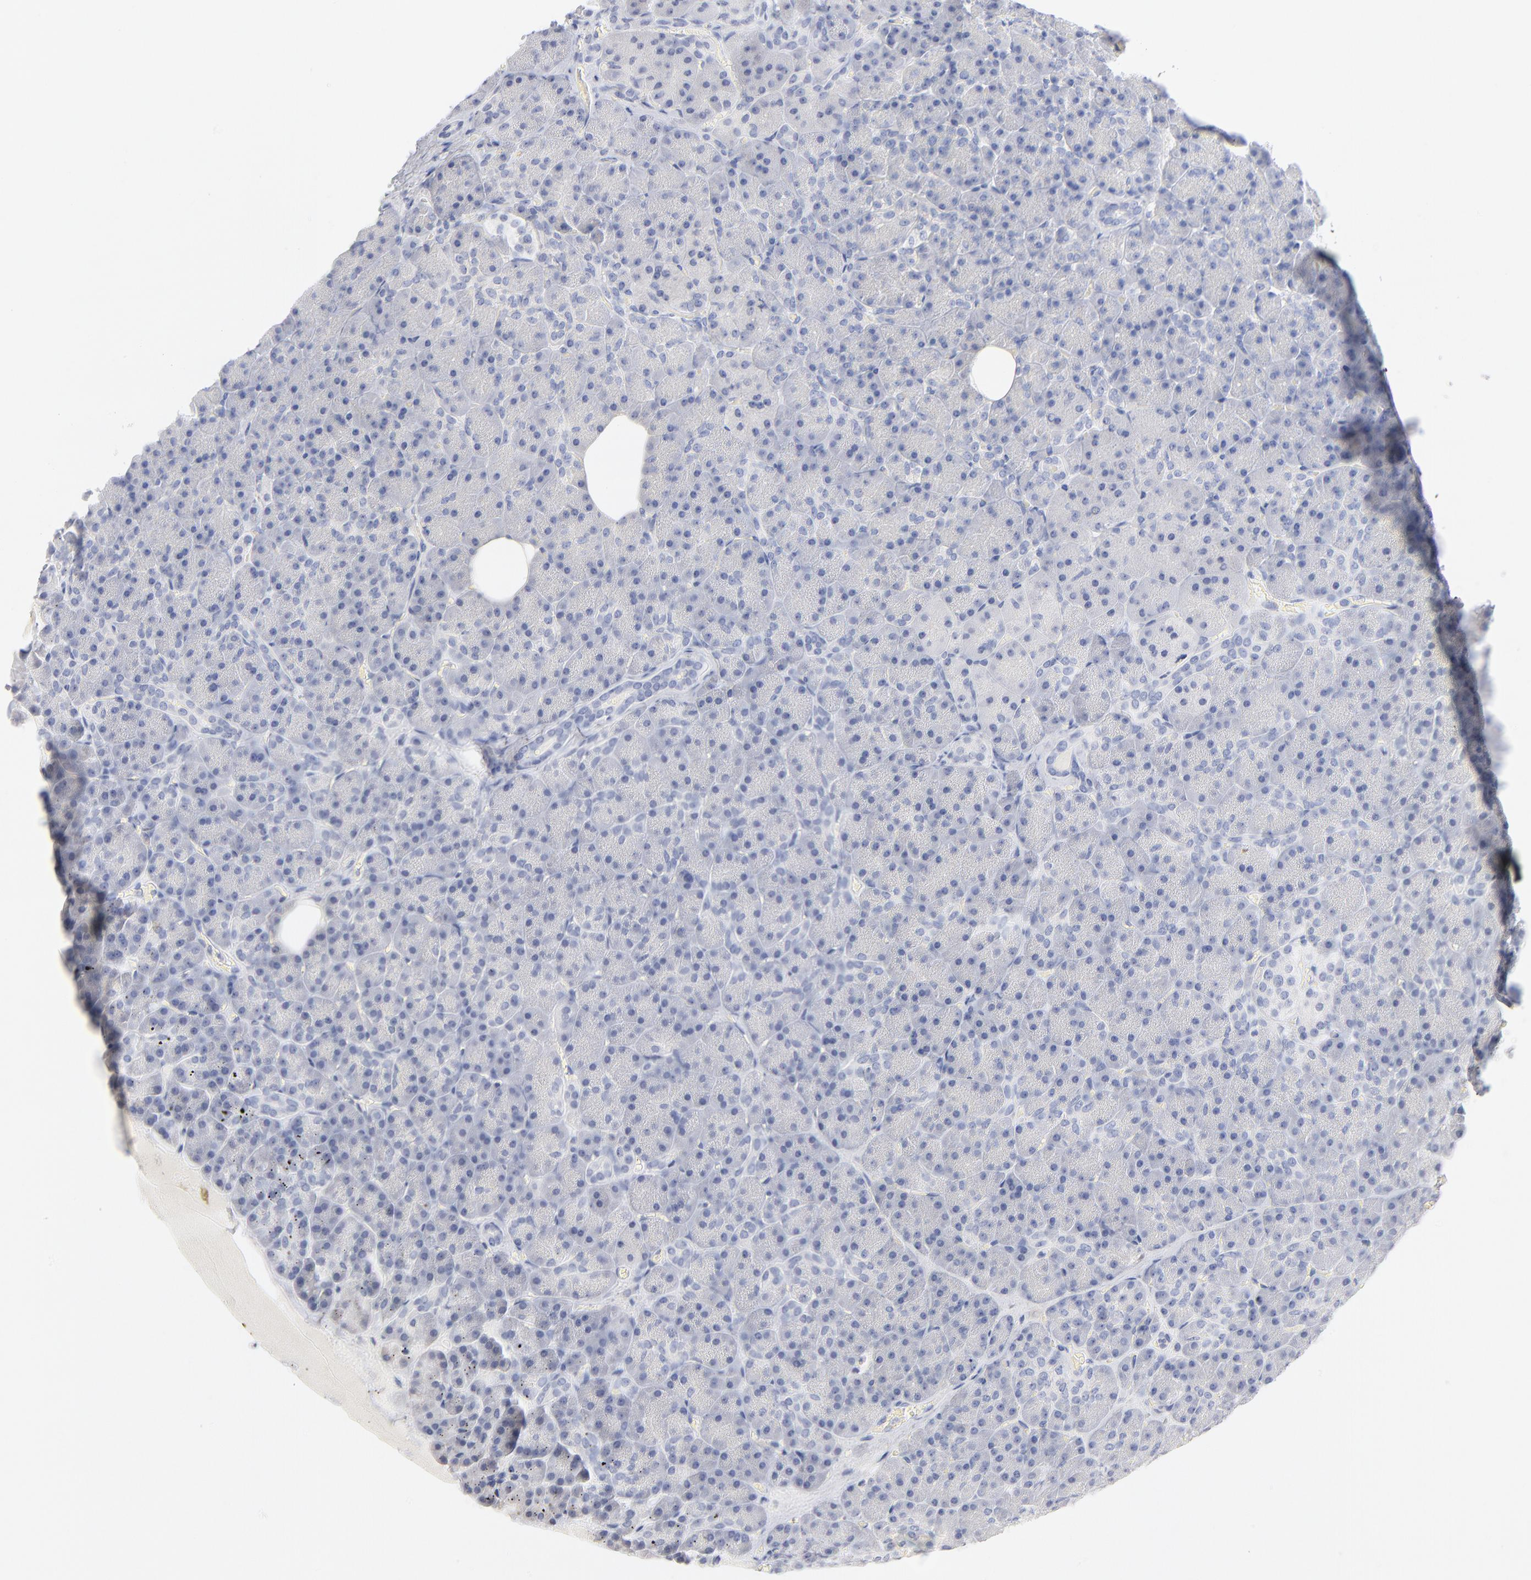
{"staining": {"intensity": "negative", "quantity": "none", "location": "none"}, "tissue": "pancreas", "cell_type": "Exocrine glandular cells", "image_type": "normal", "snomed": [{"axis": "morphology", "description": "Normal tissue, NOS"}, {"axis": "topography", "description": "Pancreas"}], "caption": "Immunohistochemistry micrograph of benign pancreas: pancreas stained with DAB (3,3'-diaminobenzidine) shows no significant protein positivity in exocrine glandular cells. The staining is performed using DAB brown chromogen with nuclei counter-stained in using hematoxylin.", "gene": "F12", "patient": {"sex": "female", "age": 35}}